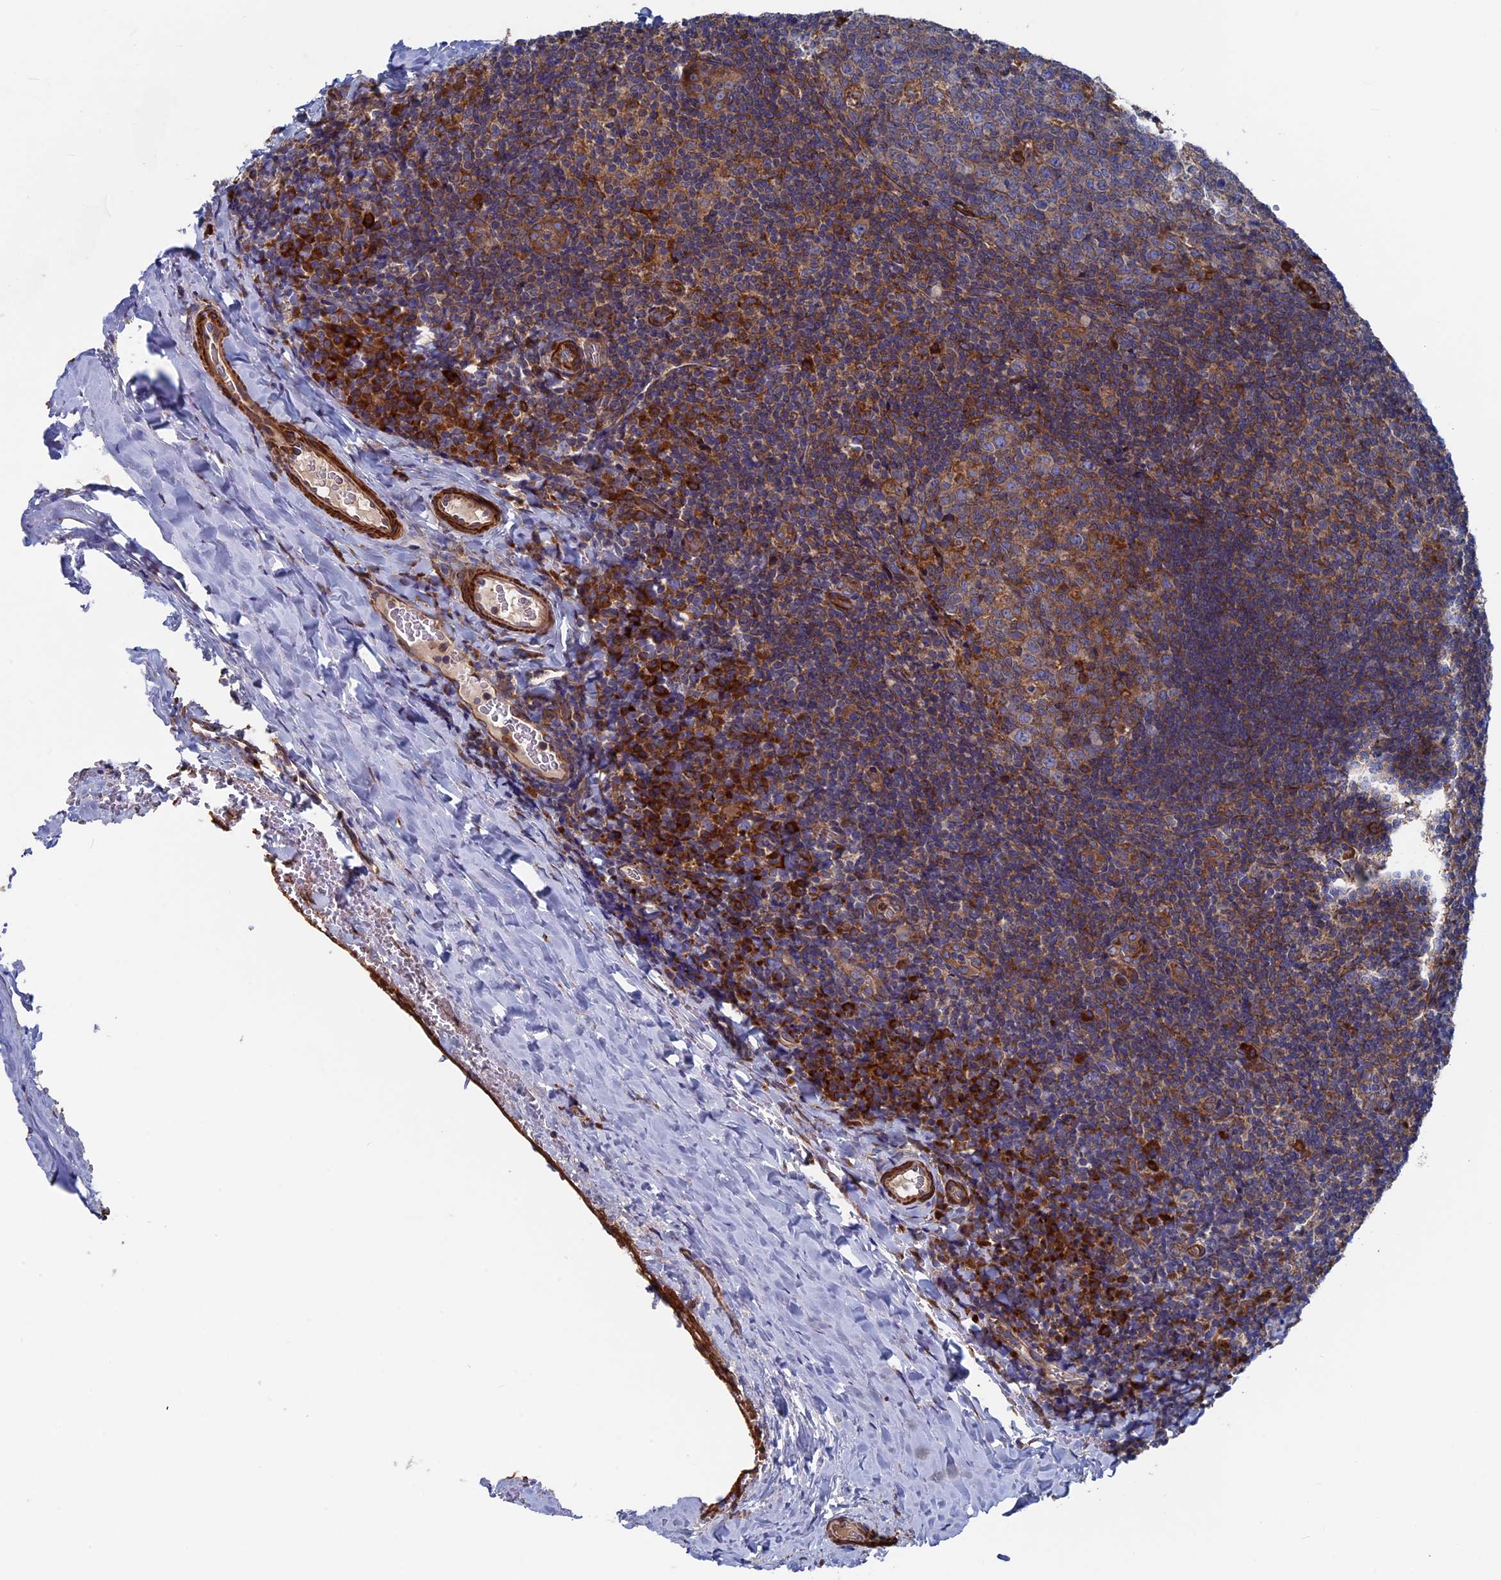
{"staining": {"intensity": "strong", "quantity": "<25%", "location": "cytoplasmic/membranous"}, "tissue": "tonsil", "cell_type": "Germinal center cells", "image_type": "normal", "snomed": [{"axis": "morphology", "description": "Normal tissue, NOS"}, {"axis": "topography", "description": "Tonsil"}], "caption": "Protein expression analysis of normal tonsil displays strong cytoplasmic/membranous positivity in about <25% of germinal center cells.", "gene": "DNAJC3", "patient": {"sex": "male", "age": 17}}